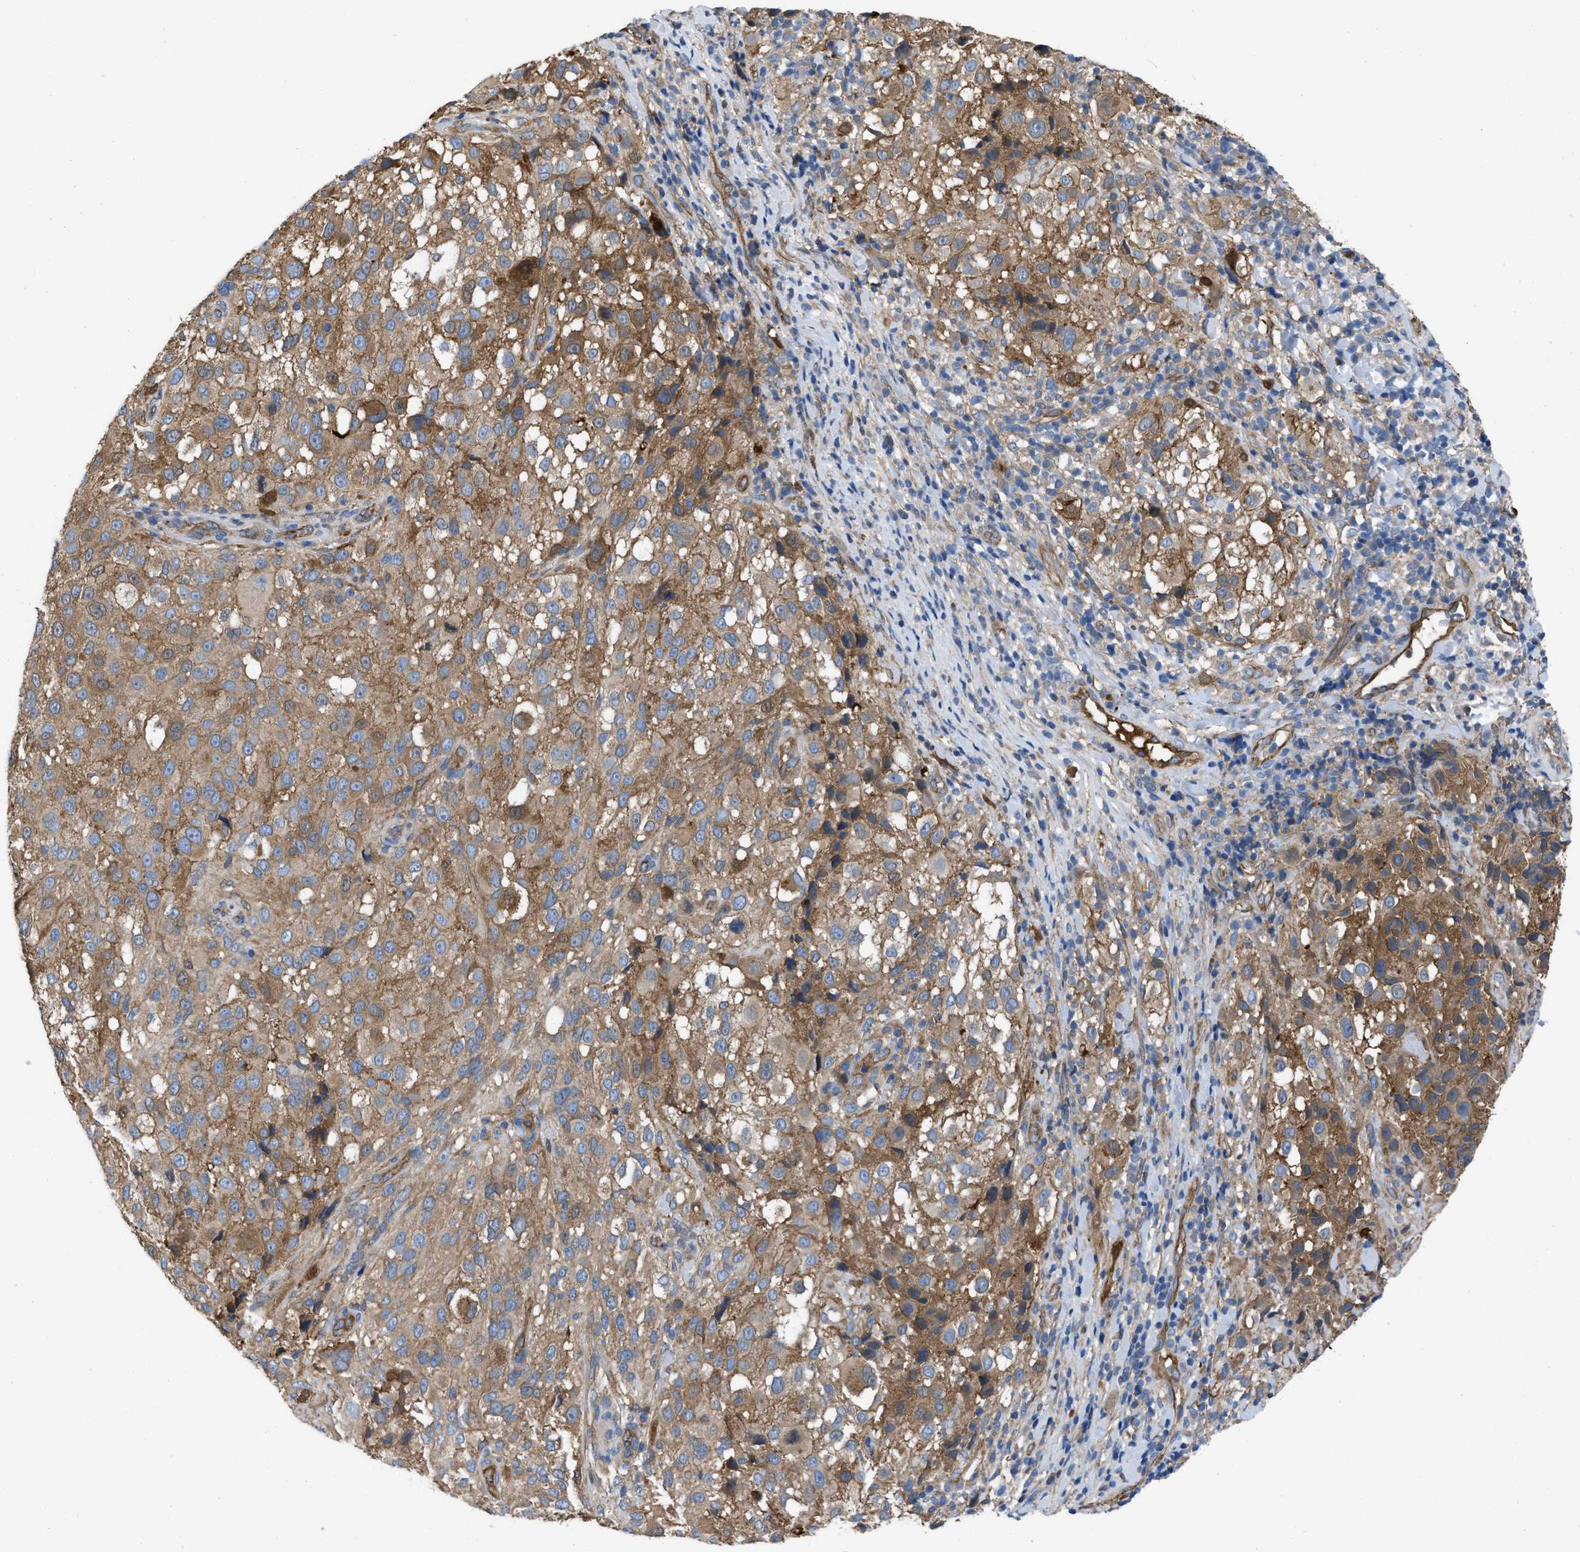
{"staining": {"intensity": "moderate", "quantity": ">75%", "location": "cytoplasmic/membranous"}, "tissue": "melanoma", "cell_type": "Tumor cells", "image_type": "cancer", "snomed": [{"axis": "morphology", "description": "Necrosis, NOS"}, {"axis": "morphology", "description": "Malignant melanoma, NOS"}, {"axis": "topography", "description": "Skin"}], "caption": "Melanoma stained for a protein demonstrates moderate cytoplasmic/membranous positivity in tumor cells.", "gene": "TRIOBP", "patient": {"sex": "female", "age": 87}}